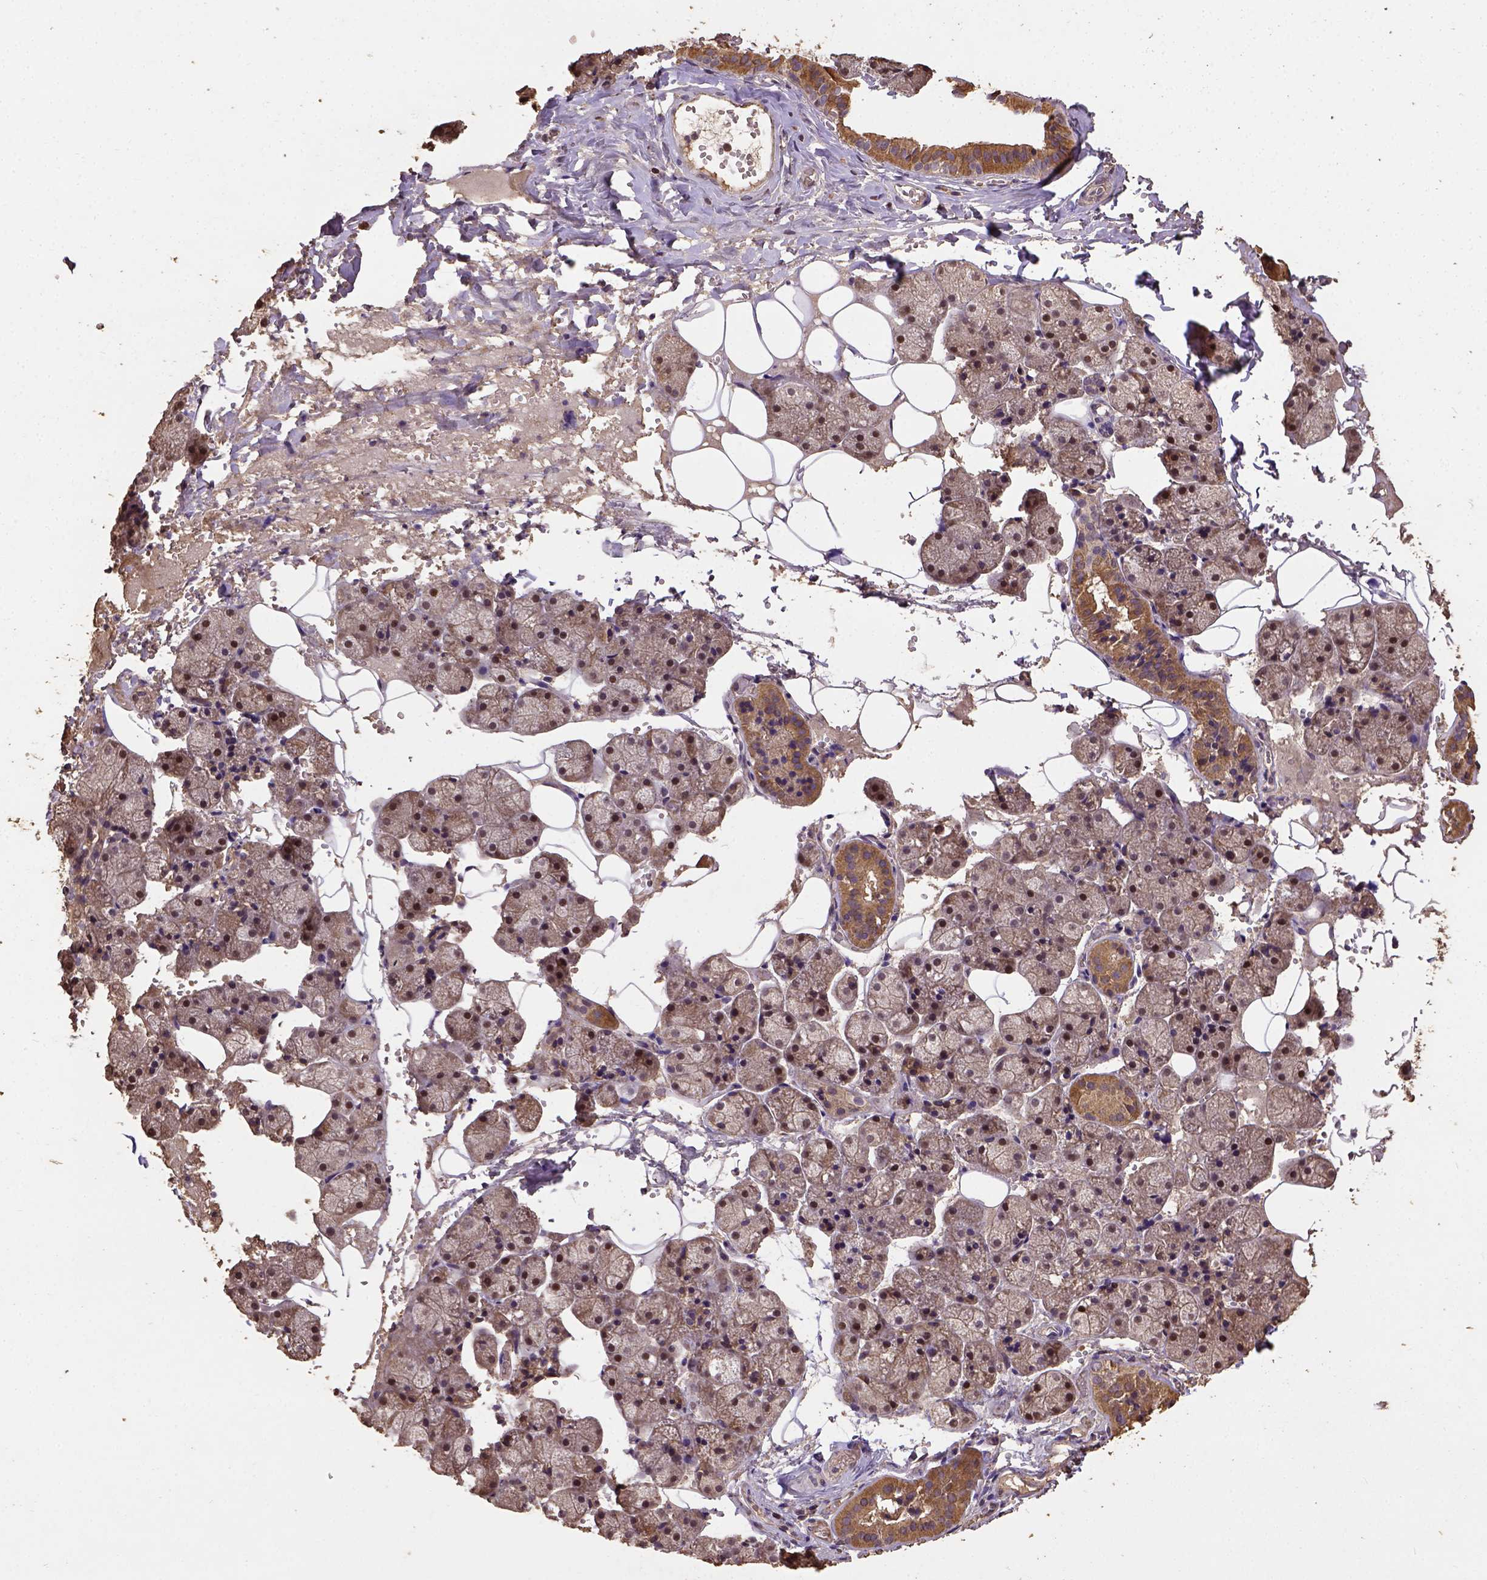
{"staining": {"intensity": "moderate", "quantity": "<25%", "location": "cytoplasmic/membranous"}, "tissue": "salivary gland", "cell_type": "Glandular cells", "image_type": "normal", "snomed": [{"axis": "morphology", "description": "Normal tissue, NOS"}, {"axis": "topography", "description": "Salivary gland"}], "caption": "An immunohistochemistry (IHC) image of unremarkable tissue is shown. Protein staining in brown highlights moderate cytoplasmic/membranous positivity in salivary gland within glandular cells.", "gene": "ATP1B3", "patient": {"sex": "male", "age": 38}}